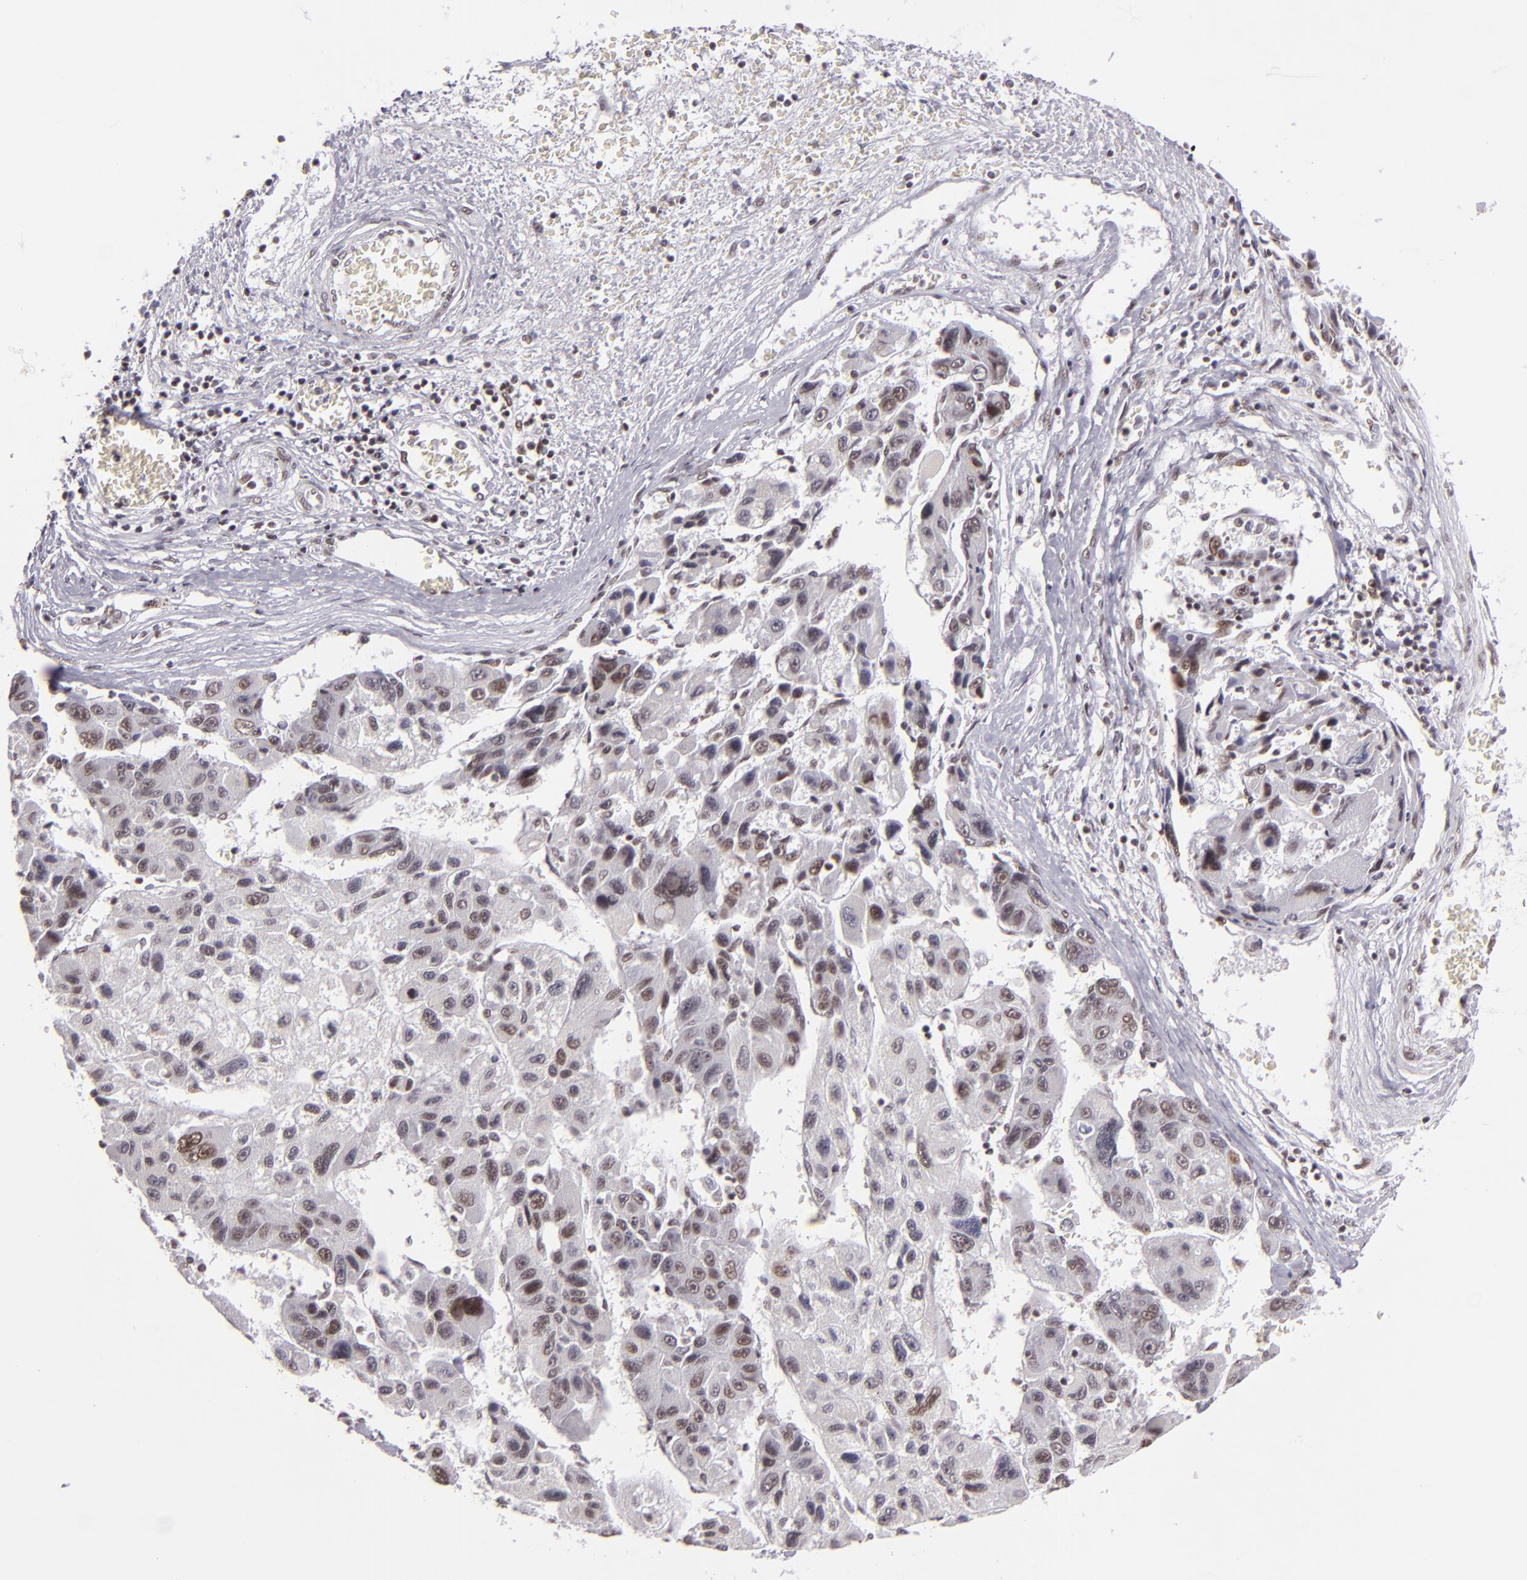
{"staining": {"intensity": "moderate", "quantity": "25%-75%", "location": "nuclear"}, "tissue": "liver cancer", "cell_type": "Tumor cells", "image_type": "cancer", "snomed": [{"axis": "morphology", "description": "Carcinoma, Hepatocellular, NOS"}, {"axis": "topography", "description": "Liver"}], "caption": "Immunohistochemistry of liver cancer demonstrates medium levels of moderate nuclear staining in about 25%-75% of tumor cells.", "gene": "BRD8", "patient": {"sex": "male", "age": 64}}